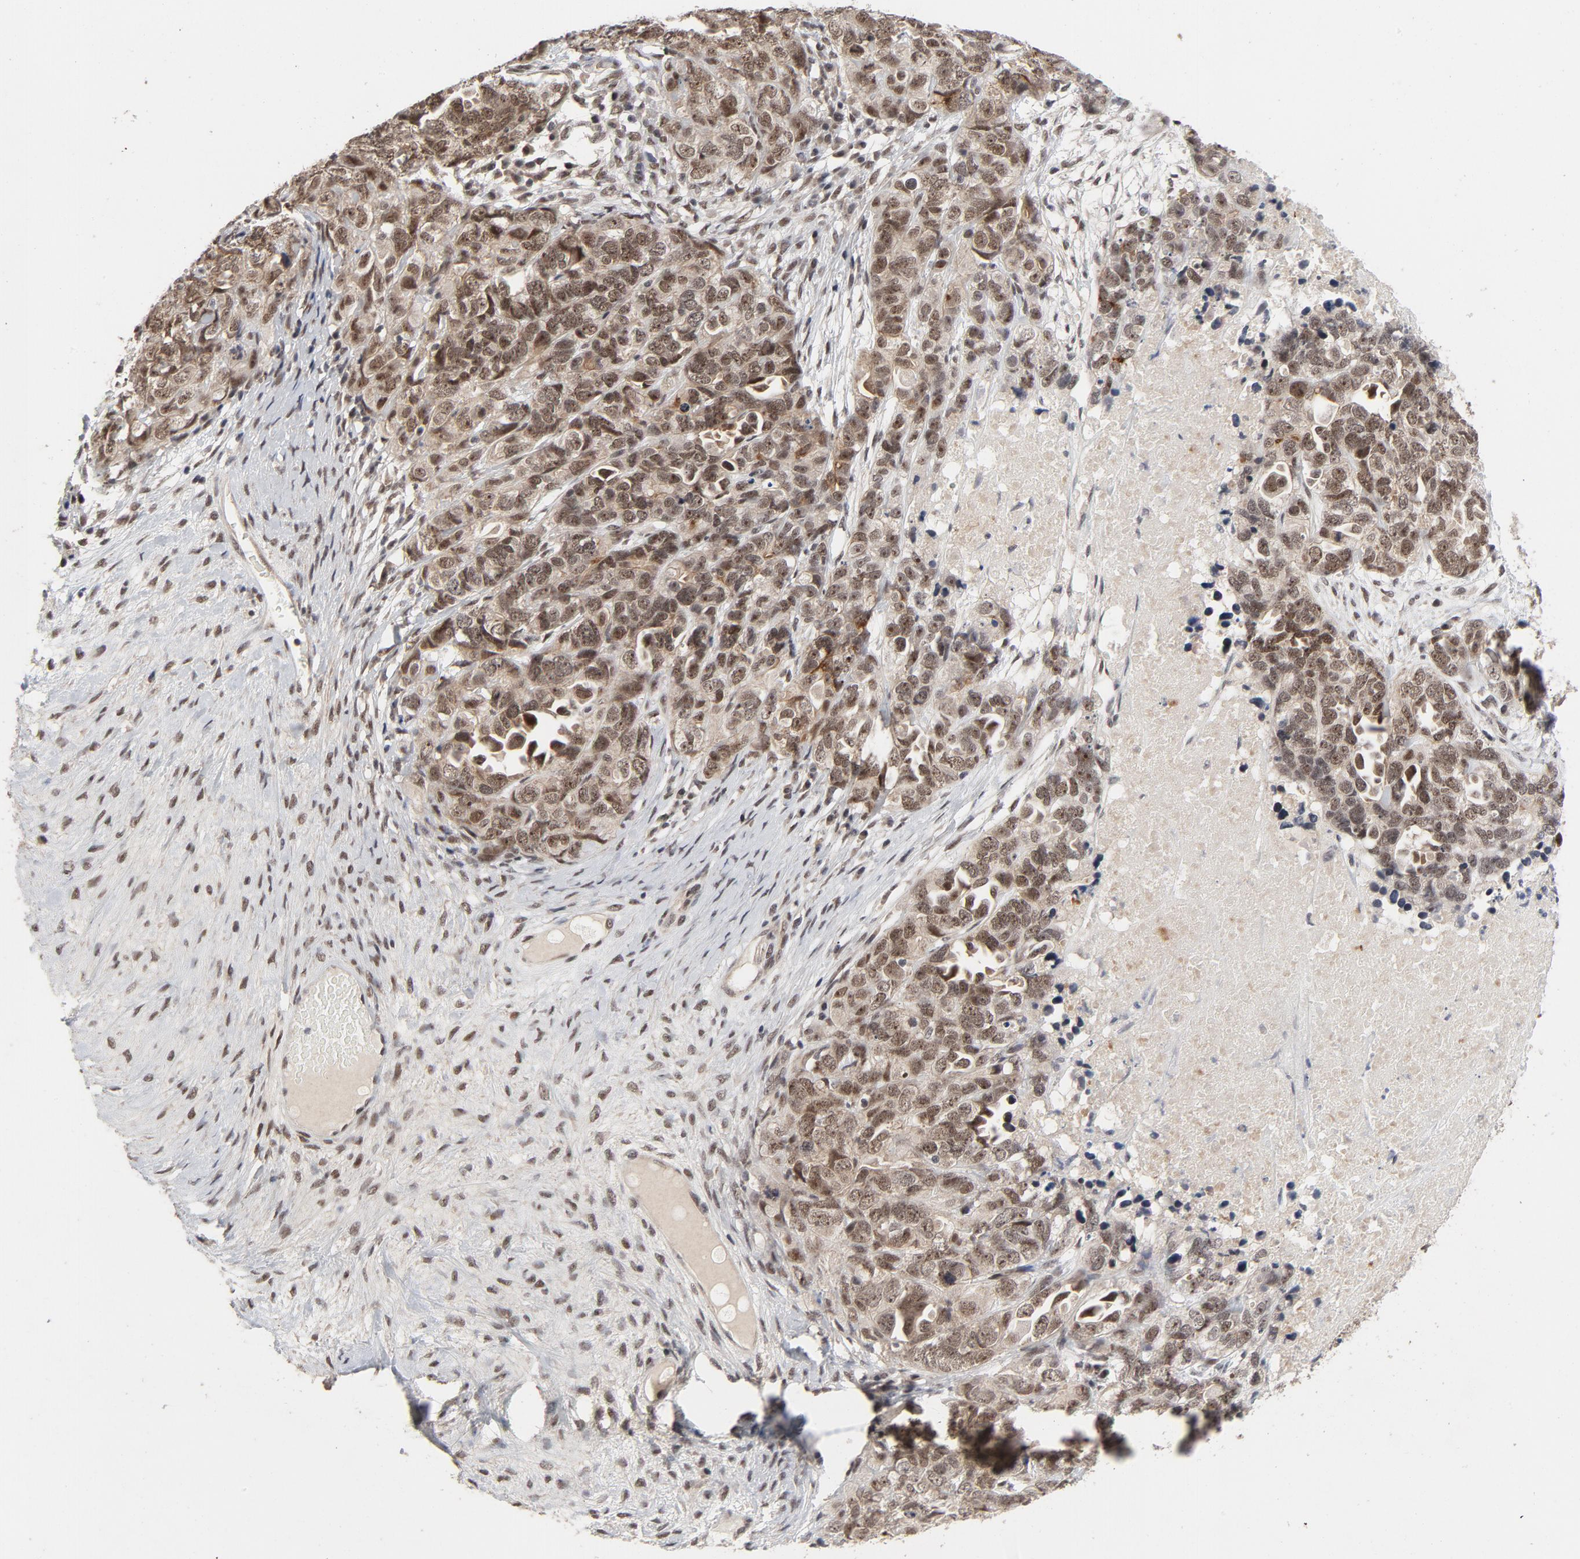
{"staining": {"intensity": "moderate", "quantity": ">75%", "location": "nuclear"}, "tissue": "ovarian cancer", "cell_type": "Tumor cells", "image_type": "cancer", "snomed": [{"axis": "morphology", "description": "Cystadenocarcinoma, serous, NOS"}, {"axis": "topography", "description": "Ovary"}], "caption": "The micrograph demonstrates a brown stain indicating the presence of a protein in the nuclear of tumor cells in ovarian serous cystadenocarcinoma.", "gene": "ZKSCAN8", "patient": {"sex": "female", "age": 82}}